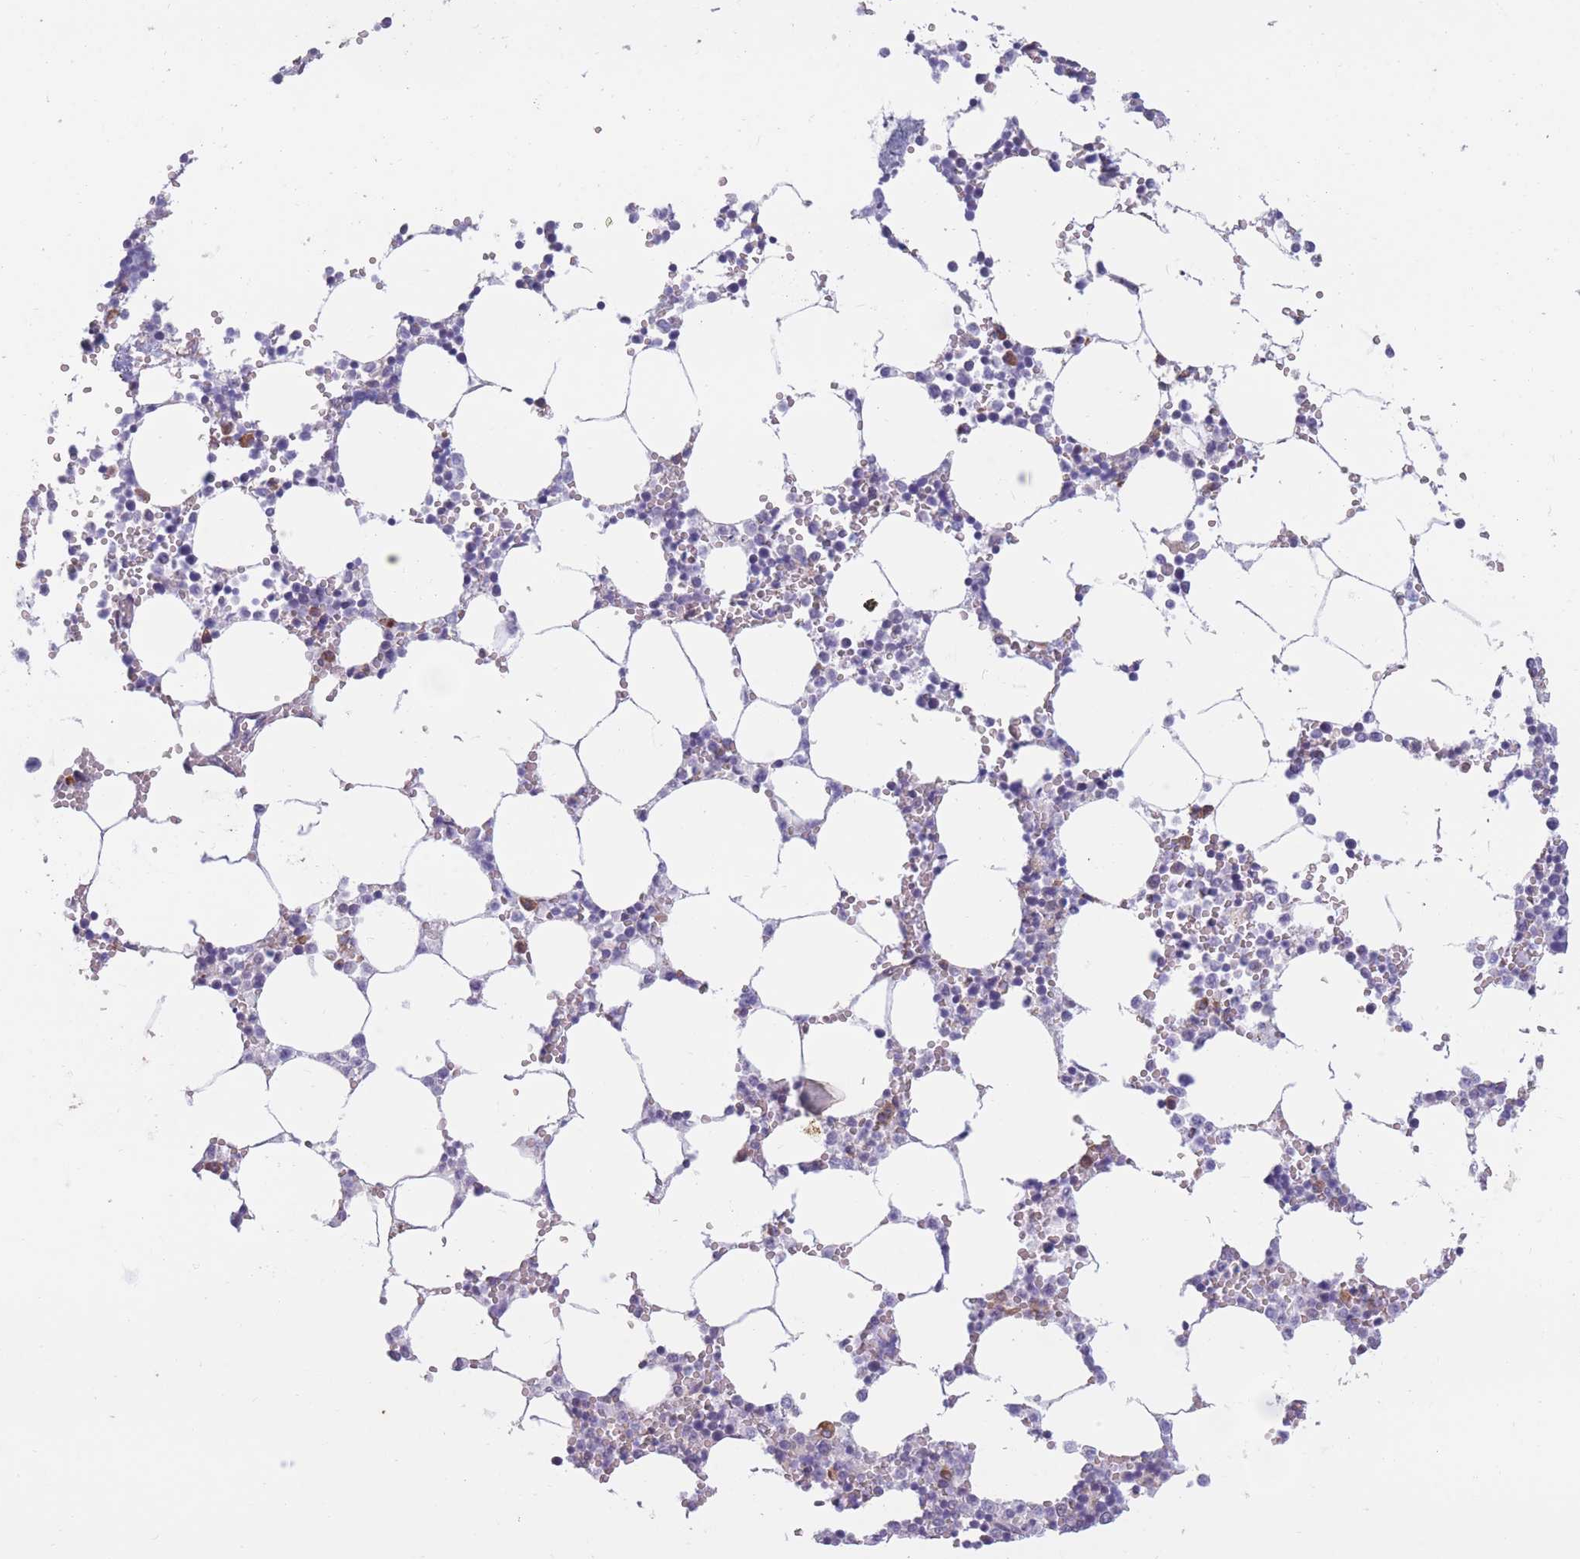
{"staining": {"intensity": "negative", "quantity": "none", "location": "none"}, "tissue": "bone marrow", "cell_type": "Hematopoietic cells", "image_type": "normal", "snomed": [{"axis": "morphology", "description": "Normal tissue, NOS"}, {"axis": "topography", "description": "Bone marrow"}], "caption": "DAB immunohistochemical staining of benign bone marrow displays no significant staining in hematopoietic cells. The staining is performed using DAB (3,3'-diaminobenzidine) brown chromogen with nuclei counter-stained in using hematoxylin.", "gene": "COL27A1", "patient": {"sex": "female", "age": 64}}